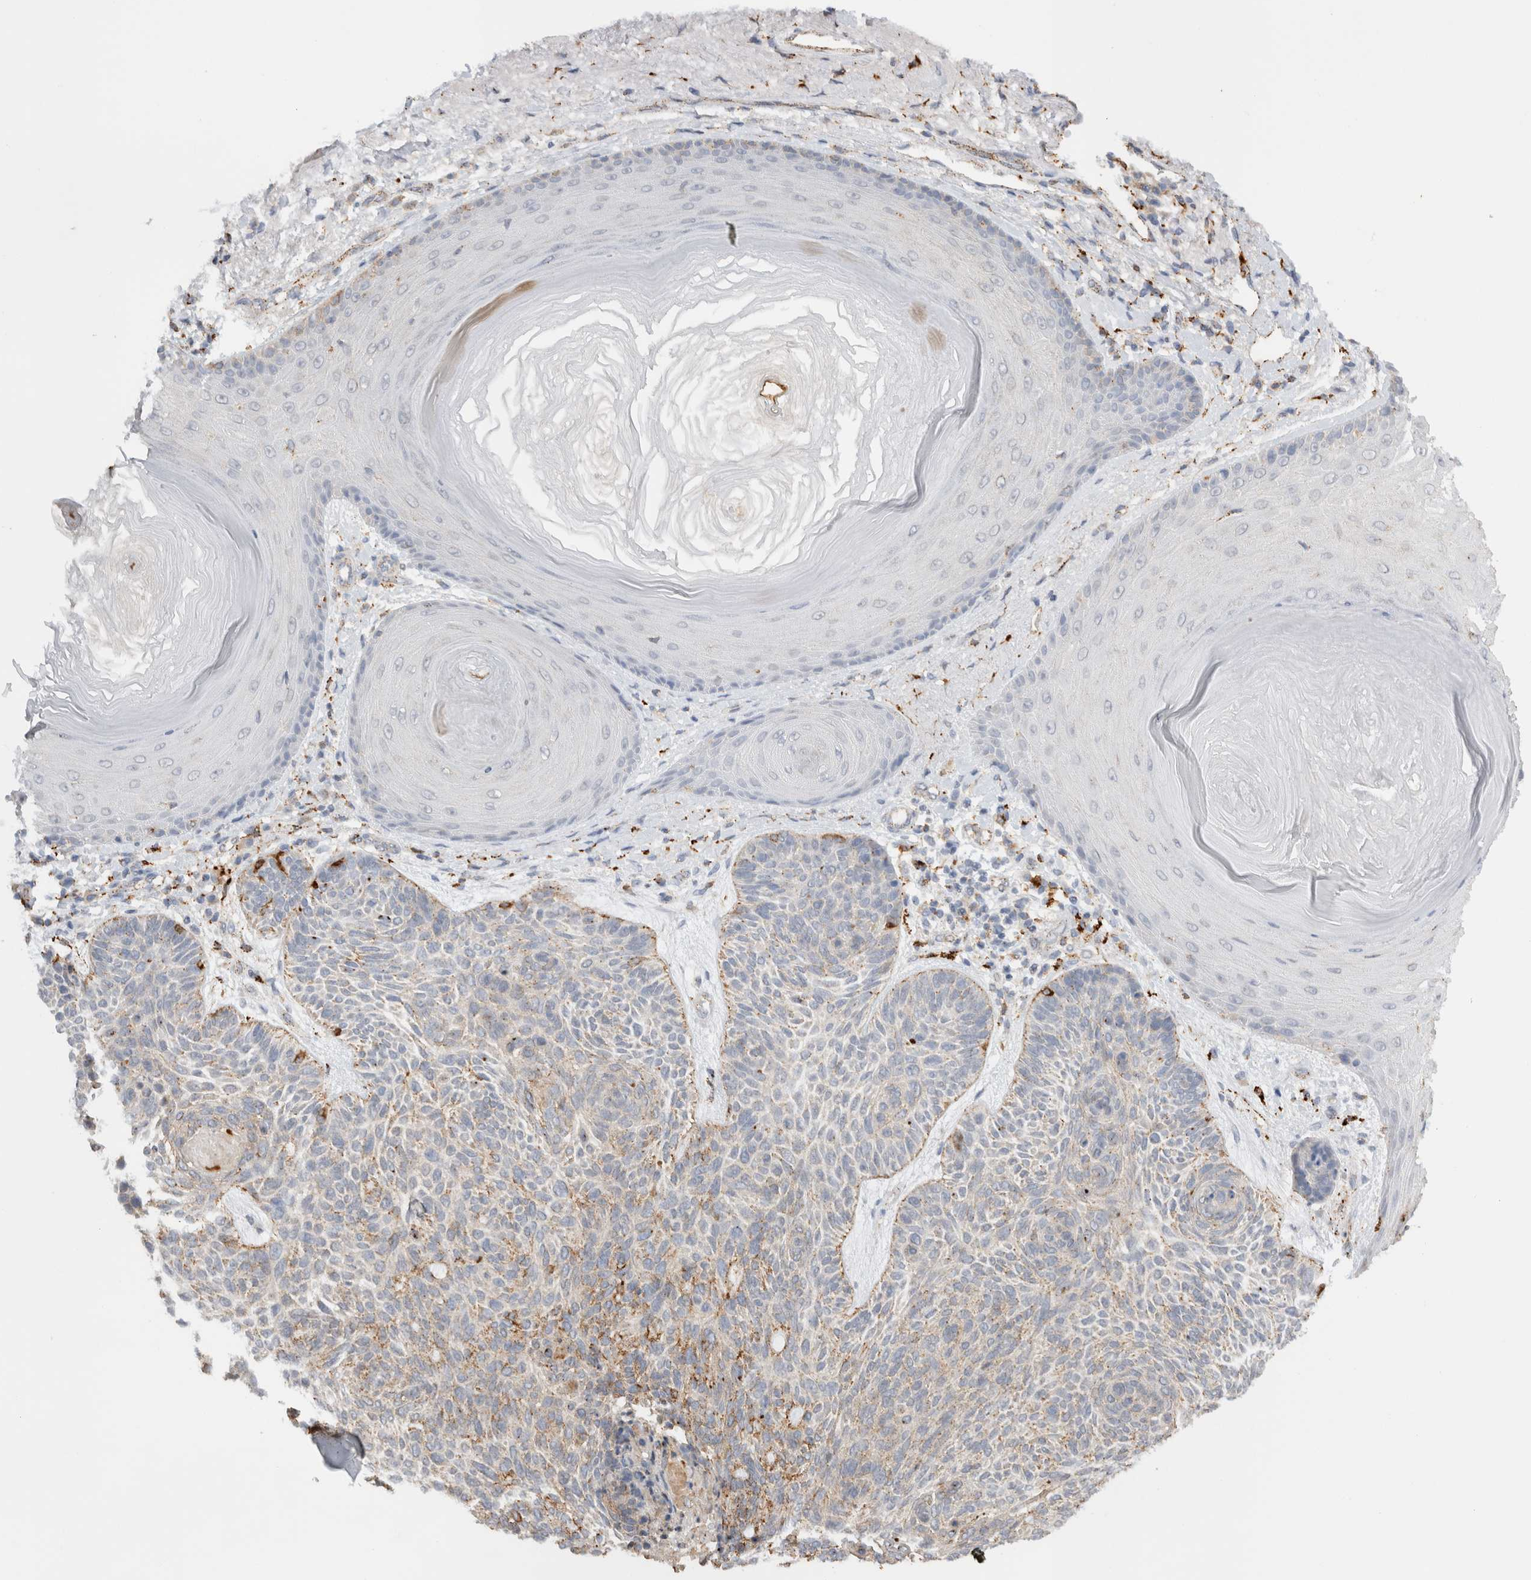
{"staining": {"intensity": "moderate", "quantity": "<25%", "location": "cytoplasmic/membranous"}, "tissue": "skin cancer", "cell_type": "Tumor cells", "image_type": "cancer", "snomed": [{"axis": "morphology", "description": "Basal cell carcinoma"}, {"axis": "topography", "description": "Skin"}], "caption": "Immunohistochemical staining of human skin cancer demonstrates low levels of moderate cytoplasmic/membranous positivity in approximately <25% of tumor cells.", "gene": "GNS", "patient": {"sex": "male", "age": 55}}